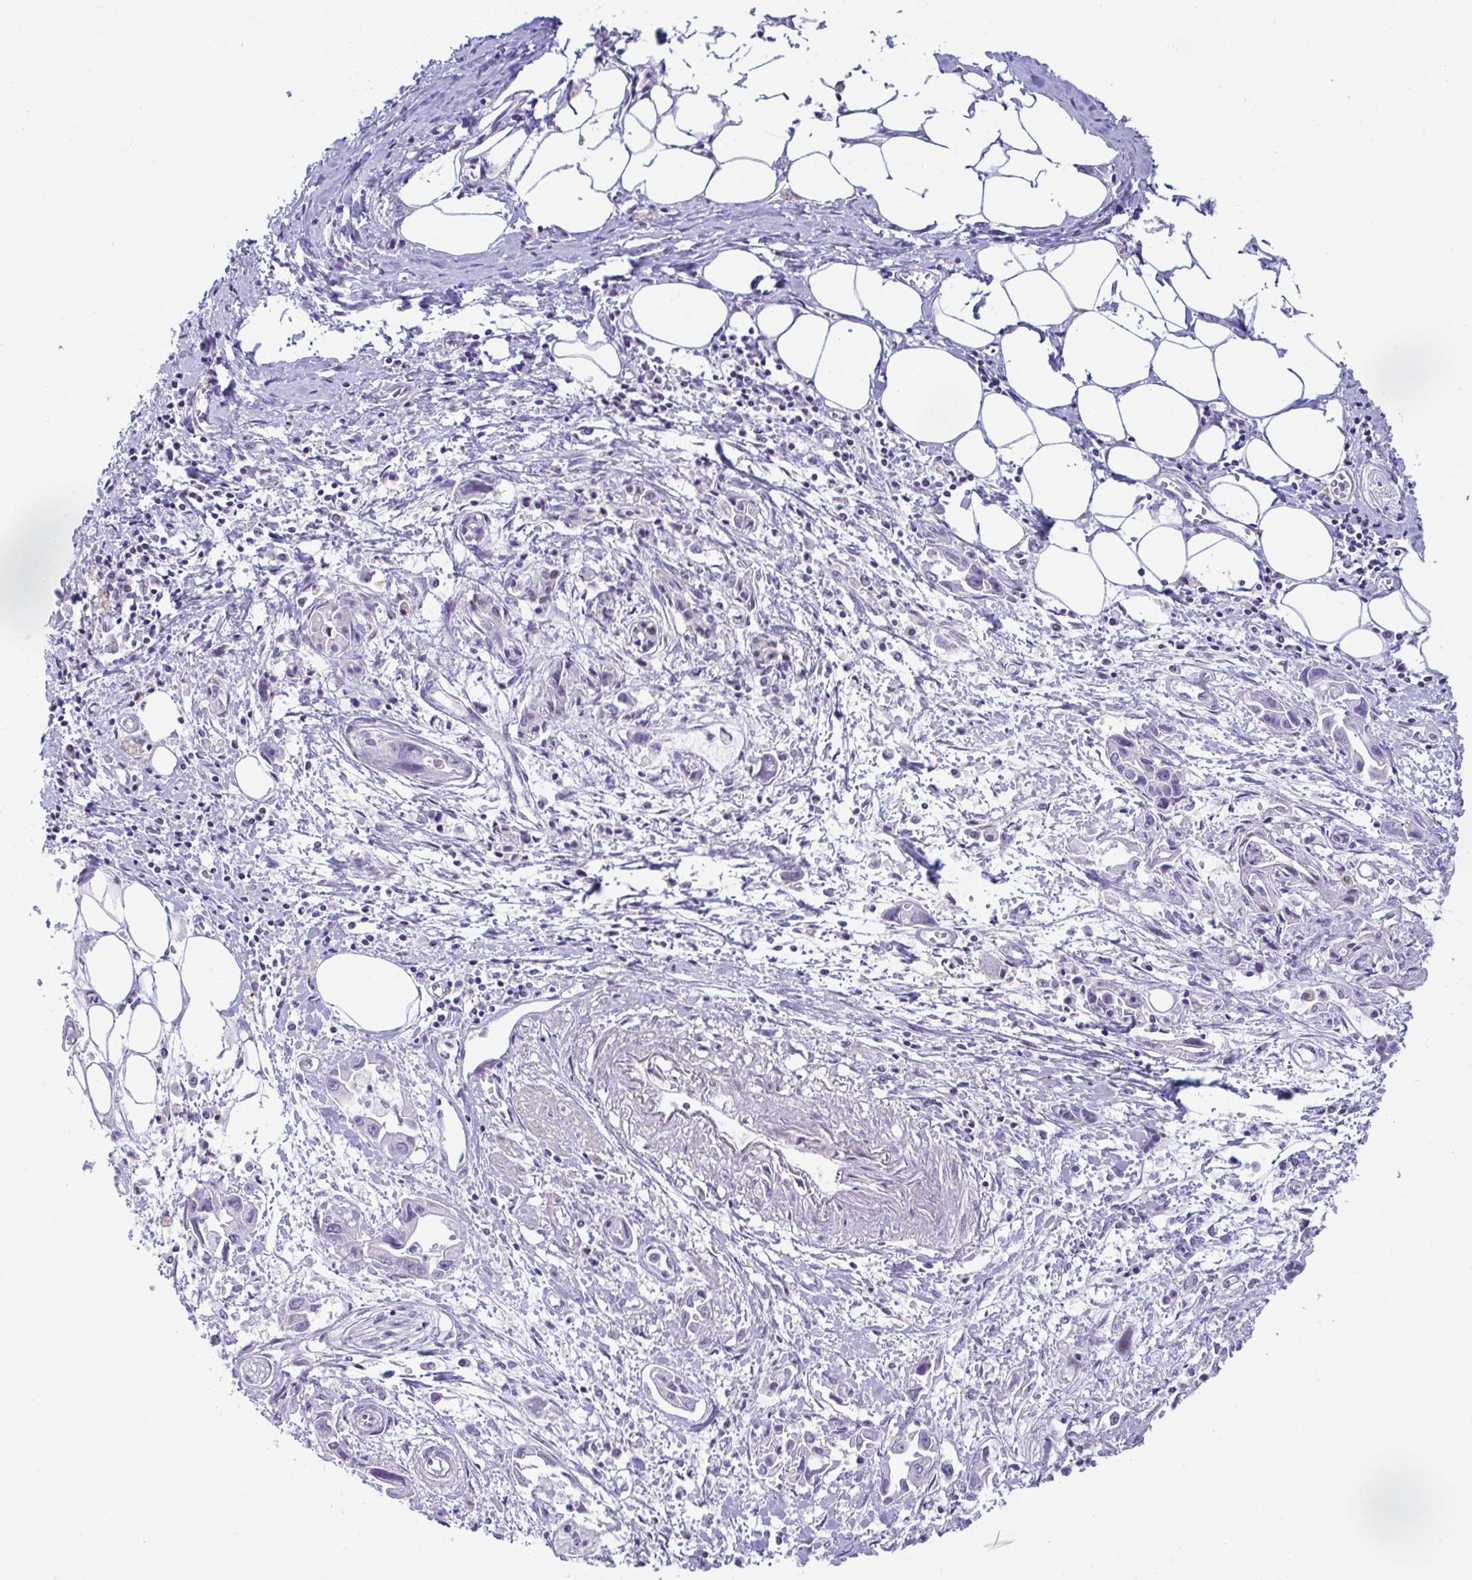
{"staining": {"intensity": "negative", "quantity": "none", "location": "none"}, "tissue": "pancreatic cancer", "cell_type": "Tumor cells", "image_type": "cancer", "snomed": [{"axis": "morphology", "description": "Adenocarcinoma, NOS"}, {"axis": "topography", "description": "Pancreas"}], "caption": "This image is of pancreatic cancer (adenocarcinoma) stained with IHC to label a protein in brown with the nuclei are counter-stained blue. There is no staining in tumor cells.", "gene": "USP35", "patient": {"sex": "male", "age": 84}}